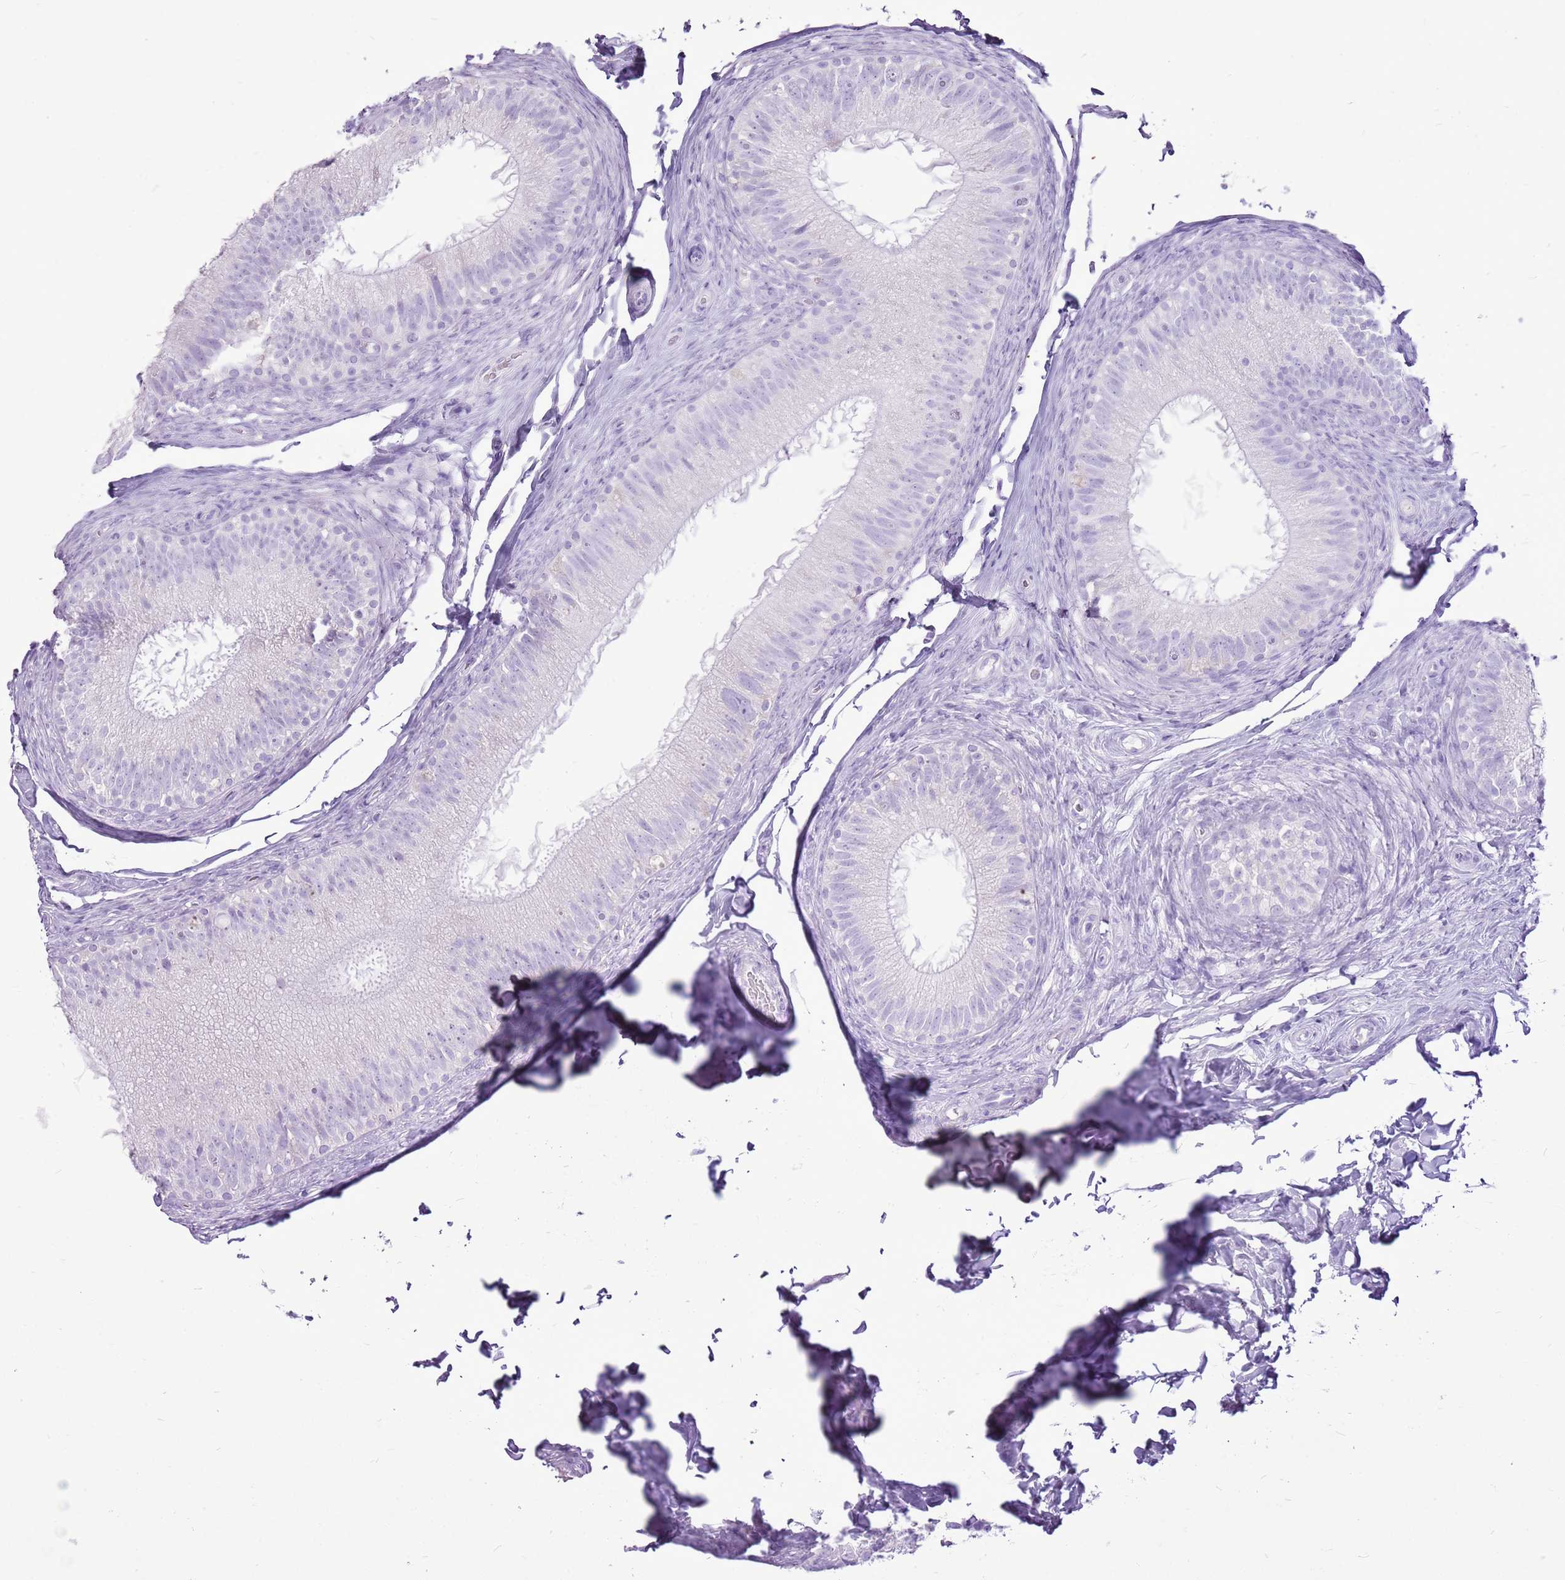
{"staining": {"intensity": "negative", "quantity": "none", "location": "none"}, "tissue": "epididymis", "cell_type": "Glandular cells", "image_type": "normal", "snomed": [{"axis": "morphology", "description": "Normal tissue, NOS"}, {"axis": "topography", "description": "Epididymis"}], "caption": "Photomicrograph shows no significant protein staining in glandular cells of normal epididymis. (DAB (3,3'-diaminobenzidine) immunohistochemistry (IHC), high magnification).", "gene": "CNFN", "patient": {"sex": "male", "age": 49}}